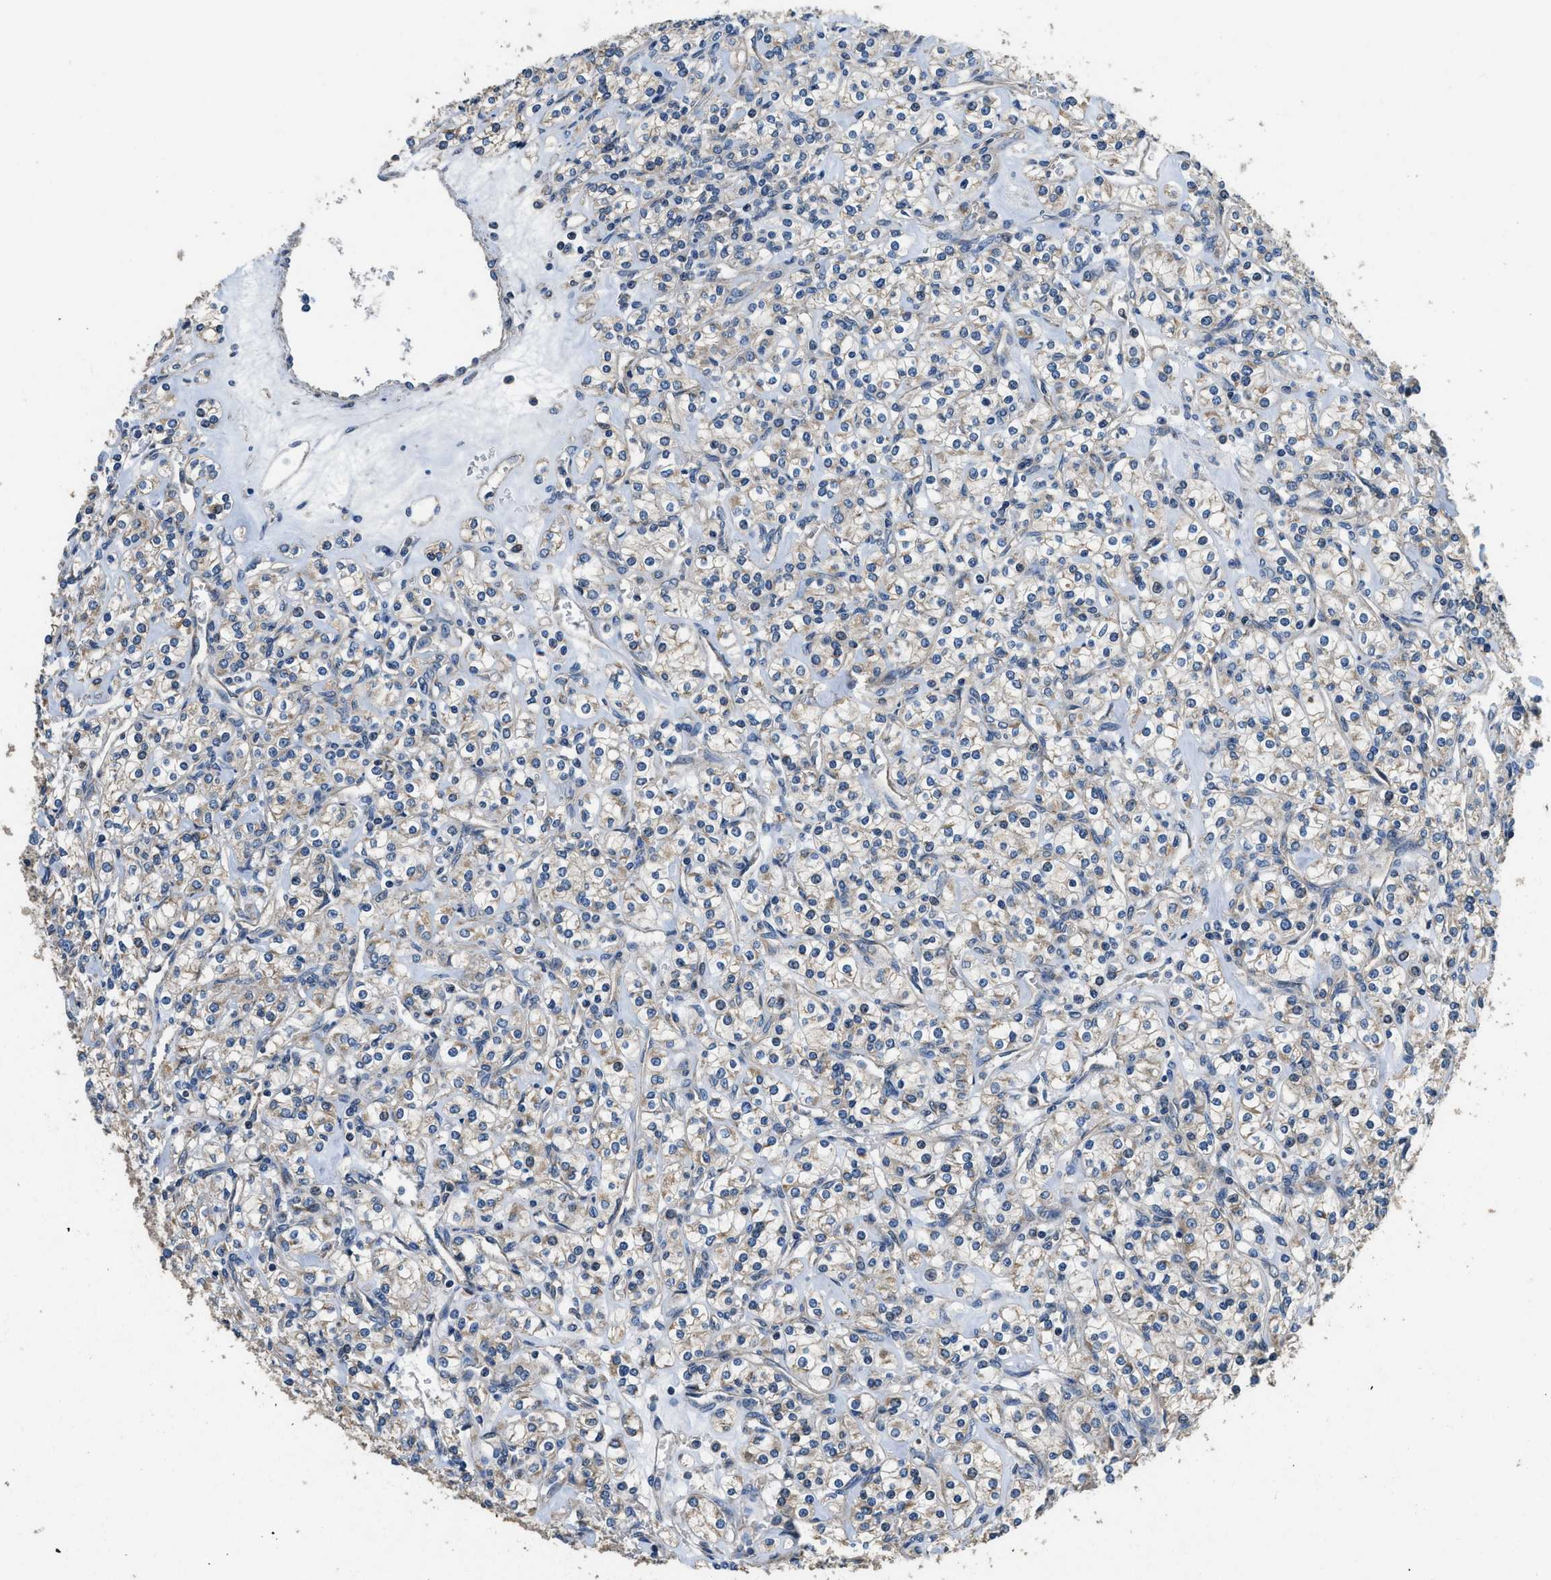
{"staining": {"intensity": "weak", "quantity": "<25%", "location": "cytoplasmic/membranous"}, "tissue": "renal cancer", "cell_type": "Tumor cells", "image_type": "cancer", "snomed": [{"axis": "morphology", "description": "Adenocarcinoma, NOS"}, {"axis": "topography", "description": "Kidney"}], "caption": "Renal cancer stained for a protein using IHC displays no staining tumor cells.", "gene": "SSH2", "patient": {"sex": "male", "age": 77}}